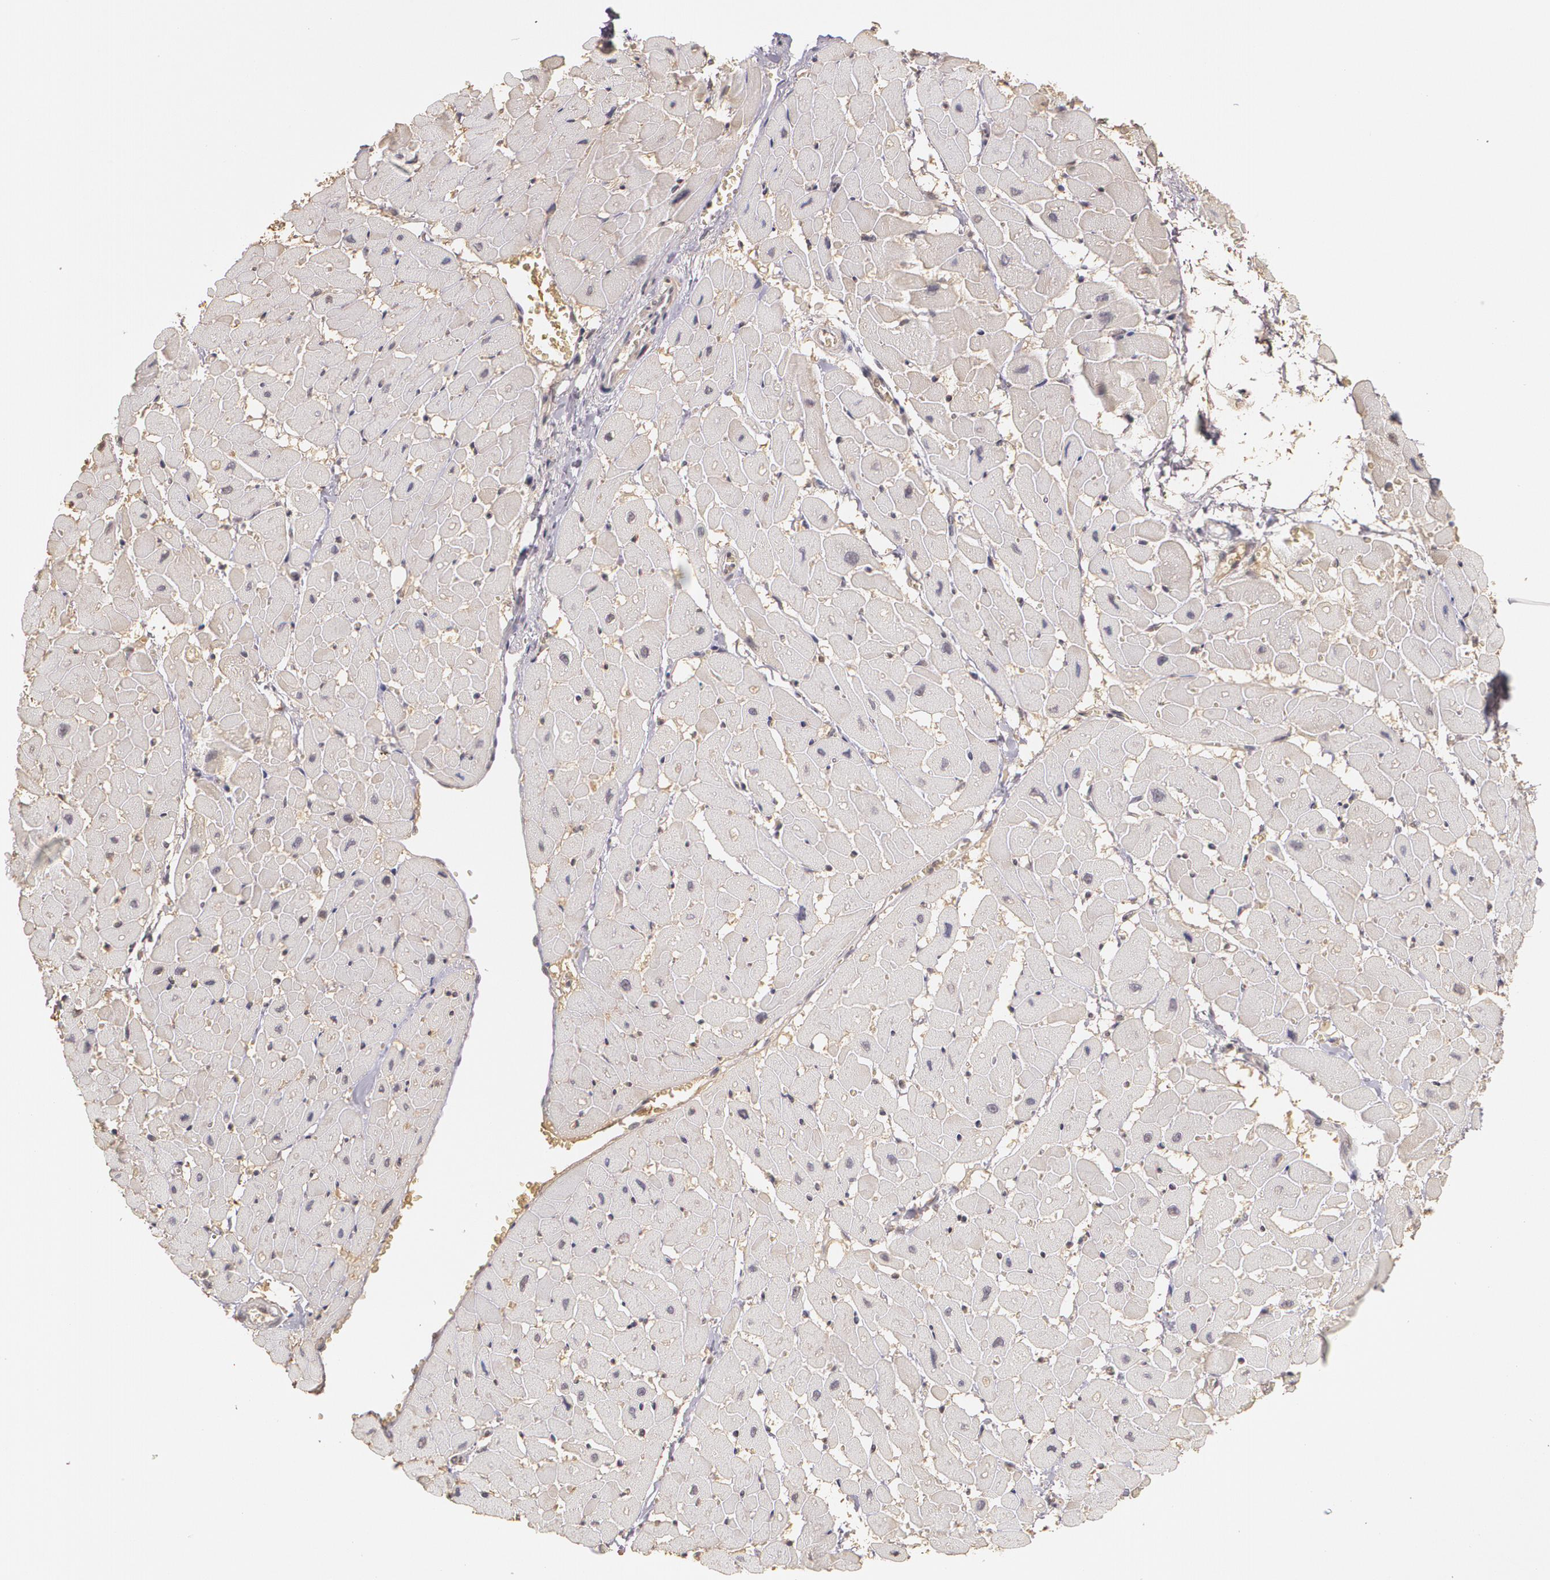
{"staining": {"intensity": "weak", "quantity": ">75%", "location": "cytoplasmic/membranous"}, "tissue": "heart muscle", "cell_type": "Cardiomyocytes", "image_type": "normal", "snomed": [{"axis": "morphology", "description": "Normal tissue, NOS"}, {"axis": "topography", "description": "Heart"}], "caption": "The image displays immunohistochemical staining of normal heart muscle. There is weak cytoplasmic/membranous positivity is present in approximately >75% of cardiomyocytes.", "gene": "LRG1", "patient": {"sex": "male", "age": 45}}